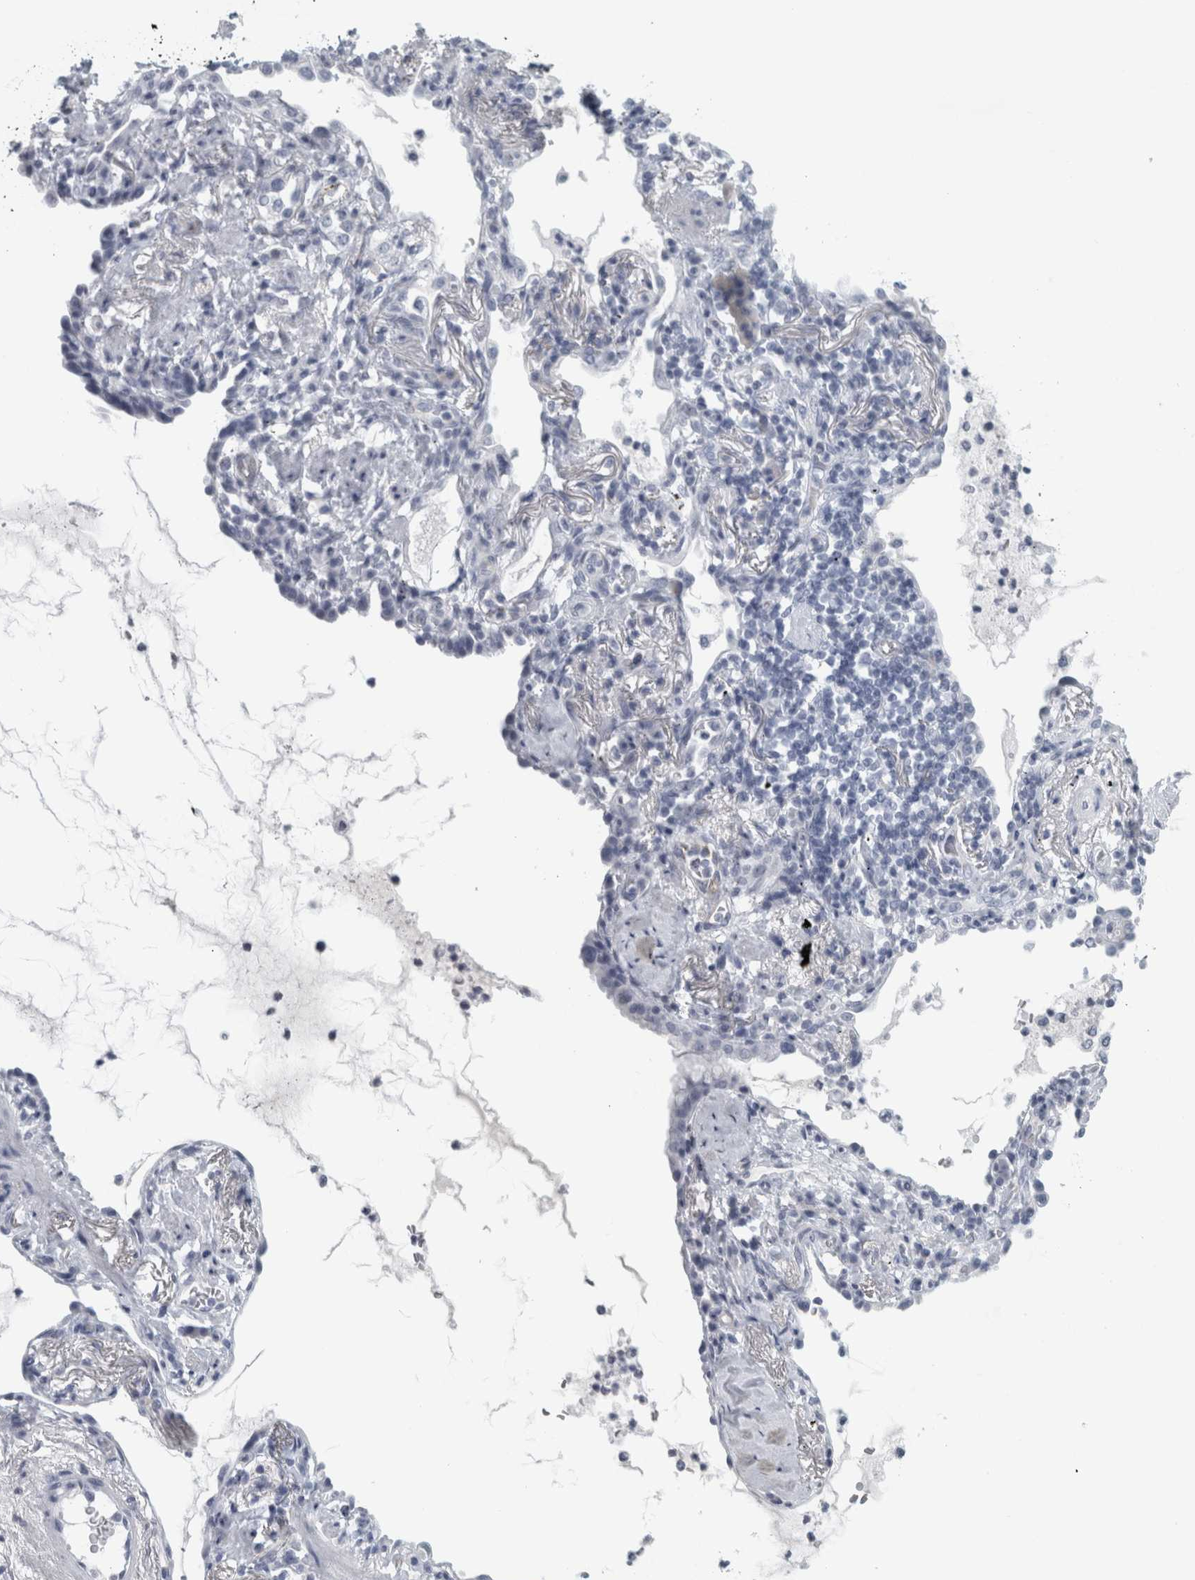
{"staining": {"intensity": "negative", "quantity": "none", "location": "none"}, "tissue": "lung cancer", "cell_type": "Tumor cells", "image_type": "cancer", "snomed": [{"axis": "morphology", "description": "Adenocarcinoma, NOS"}, {"axis": "topography", "description": "Lung"}], "caption": "Tumor cells show no significant protein staining in adenocarcinoma (lung).", "gene": "CPE", "patient": {"sex": "female", "age": 70}}